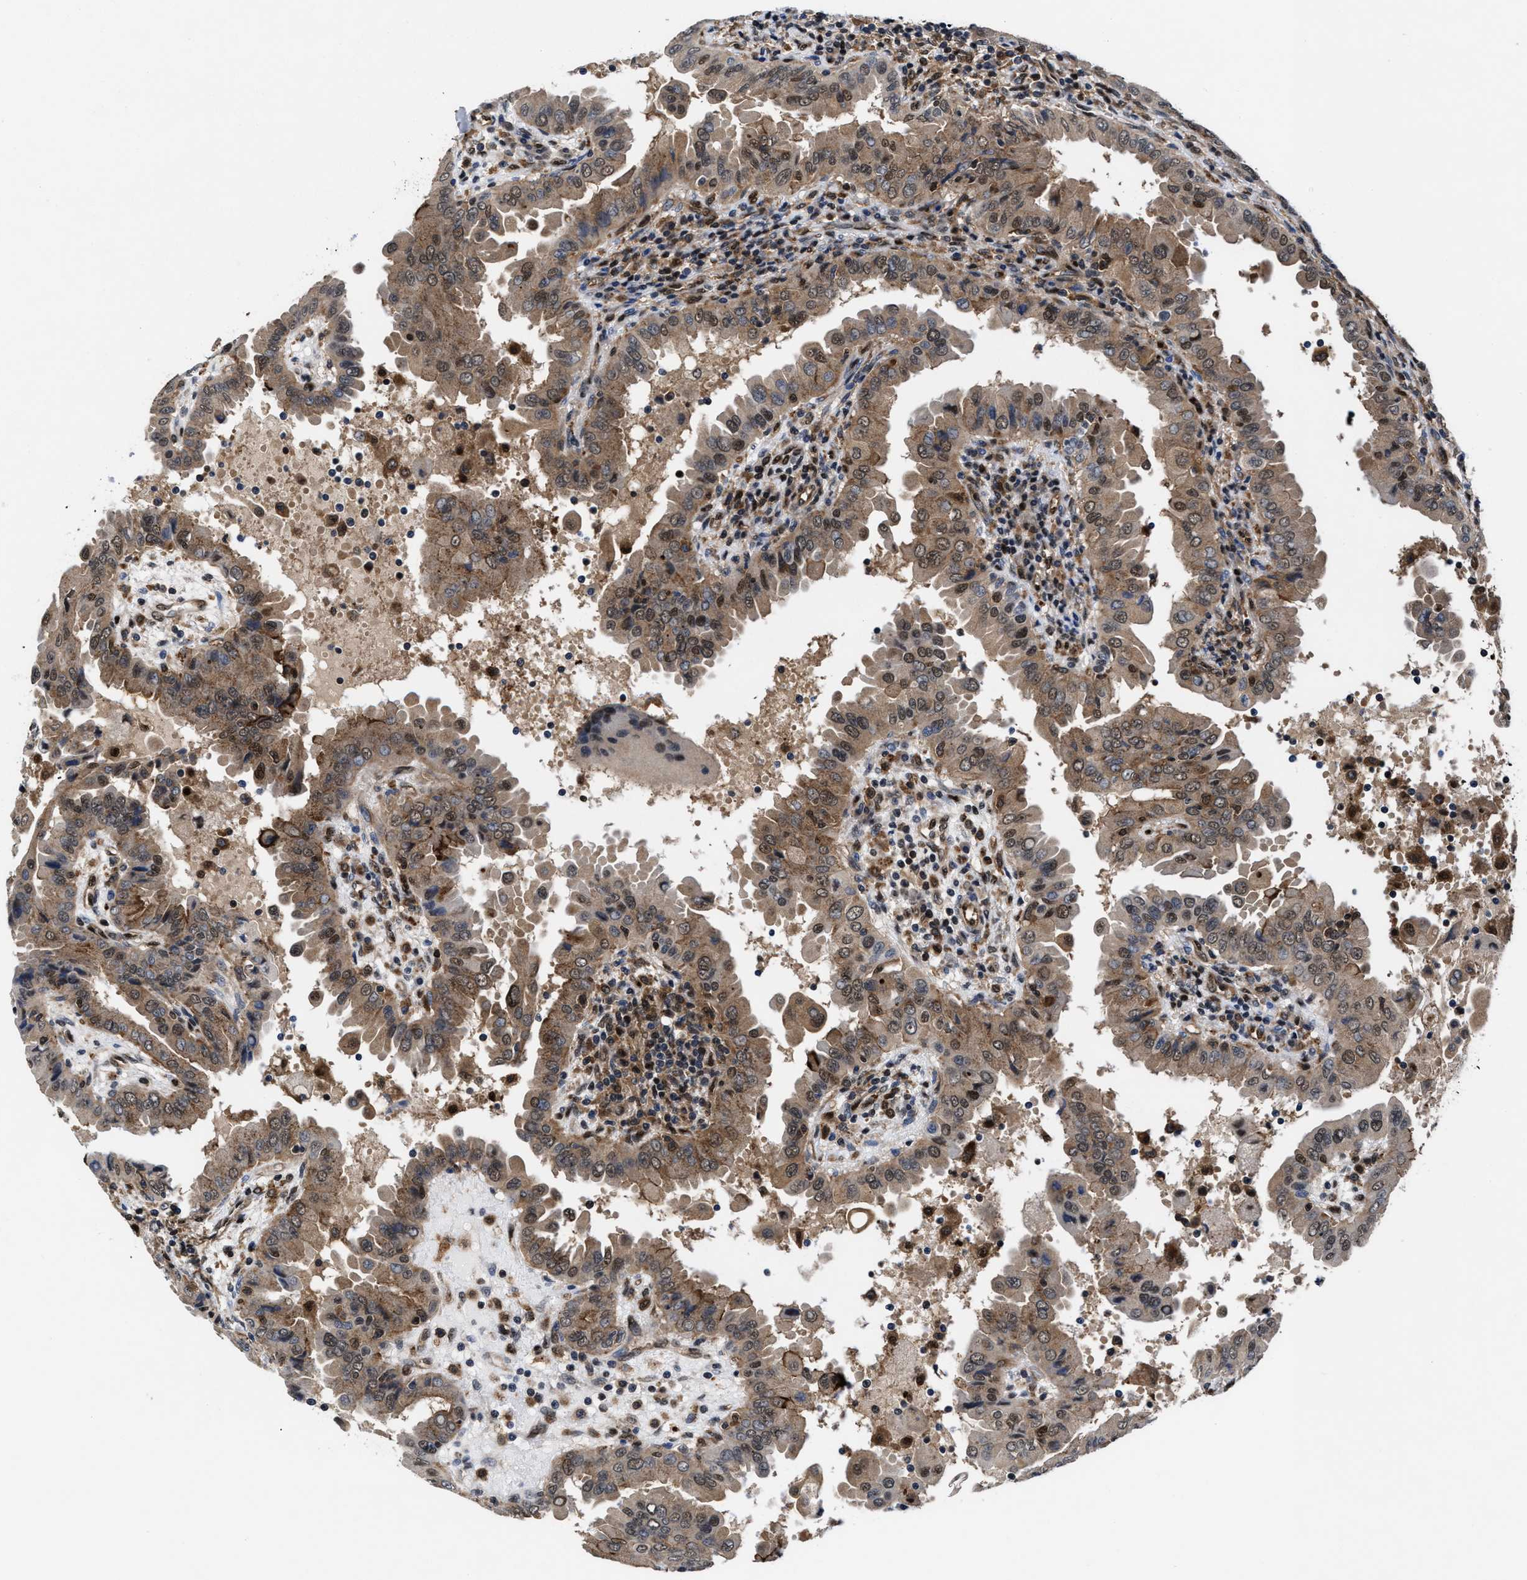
{"staining": {"intensity": "moderate", "quantity": ">75%", "location": "cytoplasmic/membranous,nuclear"}, "tissue": "thyroid cancer", "cell_type": "Tumor cells", "image_type": "cancer", "snomed": [{"axis": "morphology", "description": "Papillary adenocarcinoma, NOS"}, {"axis": "topography", "description": "Thyroid gland"}], "caption": "Thyroid papillary adenocarcinoma stained for a protein displays moderate cytoplasmic/membranous and nuclear positivity in tumor cells.", "gene": "ACLY", "patient": {"sex": "male", "age": 33}}